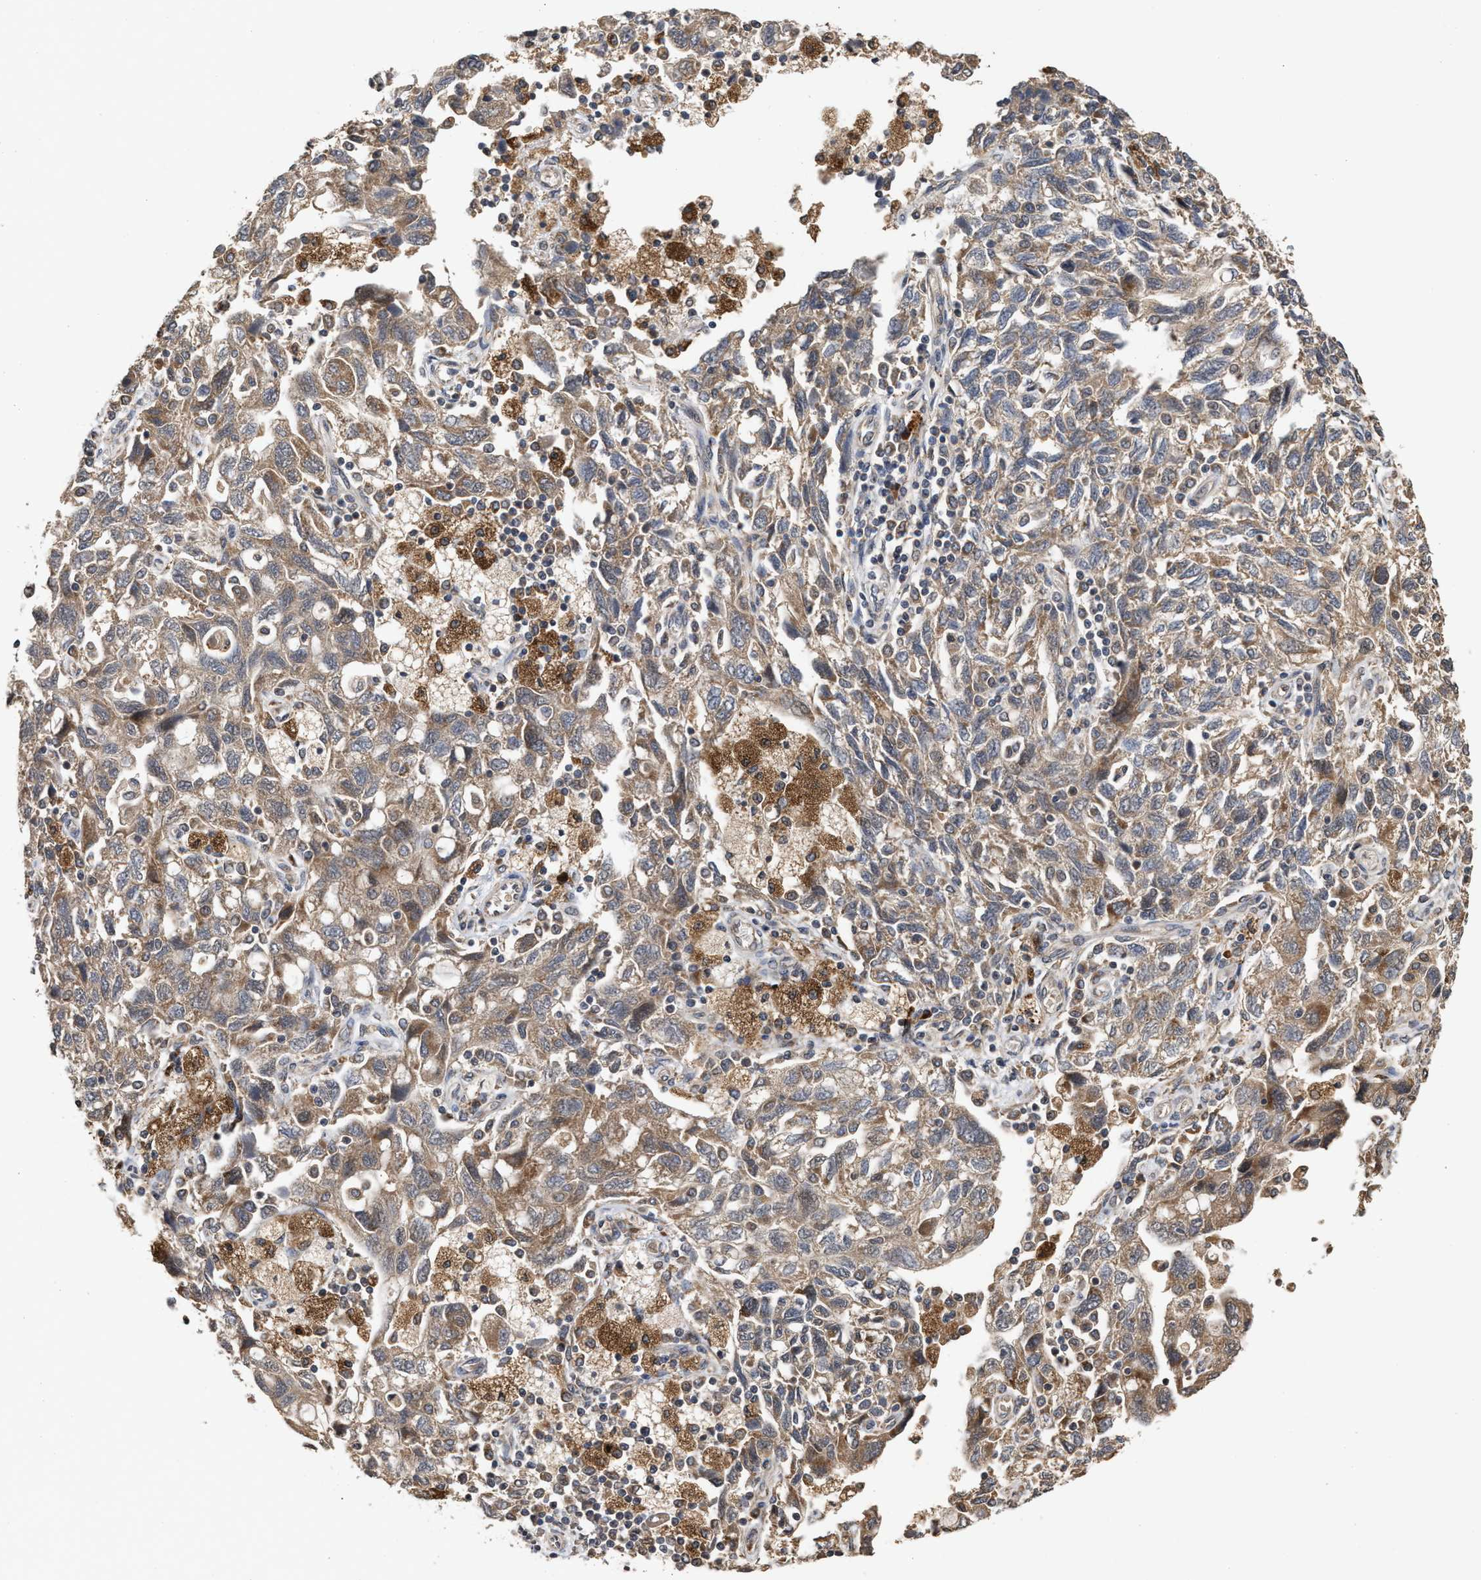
{"staining": {"intensity": "moderate", "quantity": ">75%", "location": "cytoplasmic/membranous"}, "tissue": "ovarian cancer", "cell_type": "Tumor cells", "image_type": "cancer", "snomed": [{"axis": "morphology", "description": "Carcinoma, NOS"}, {"axis": "morphology", "description": "Cystadenocarcinoma, serous, NOS"}, {"axis": "topography", "description": "Ovary"}], "caption": "A high-resolution histopathology image shows immunohistochemistry staining of ovarian cancer, which exhibits moderate cytoplasmic/membranous positivity in approximately >75% of tumor cells.", "gene": "SAR1A", "patient": {"sex": "female", "age": 69}}